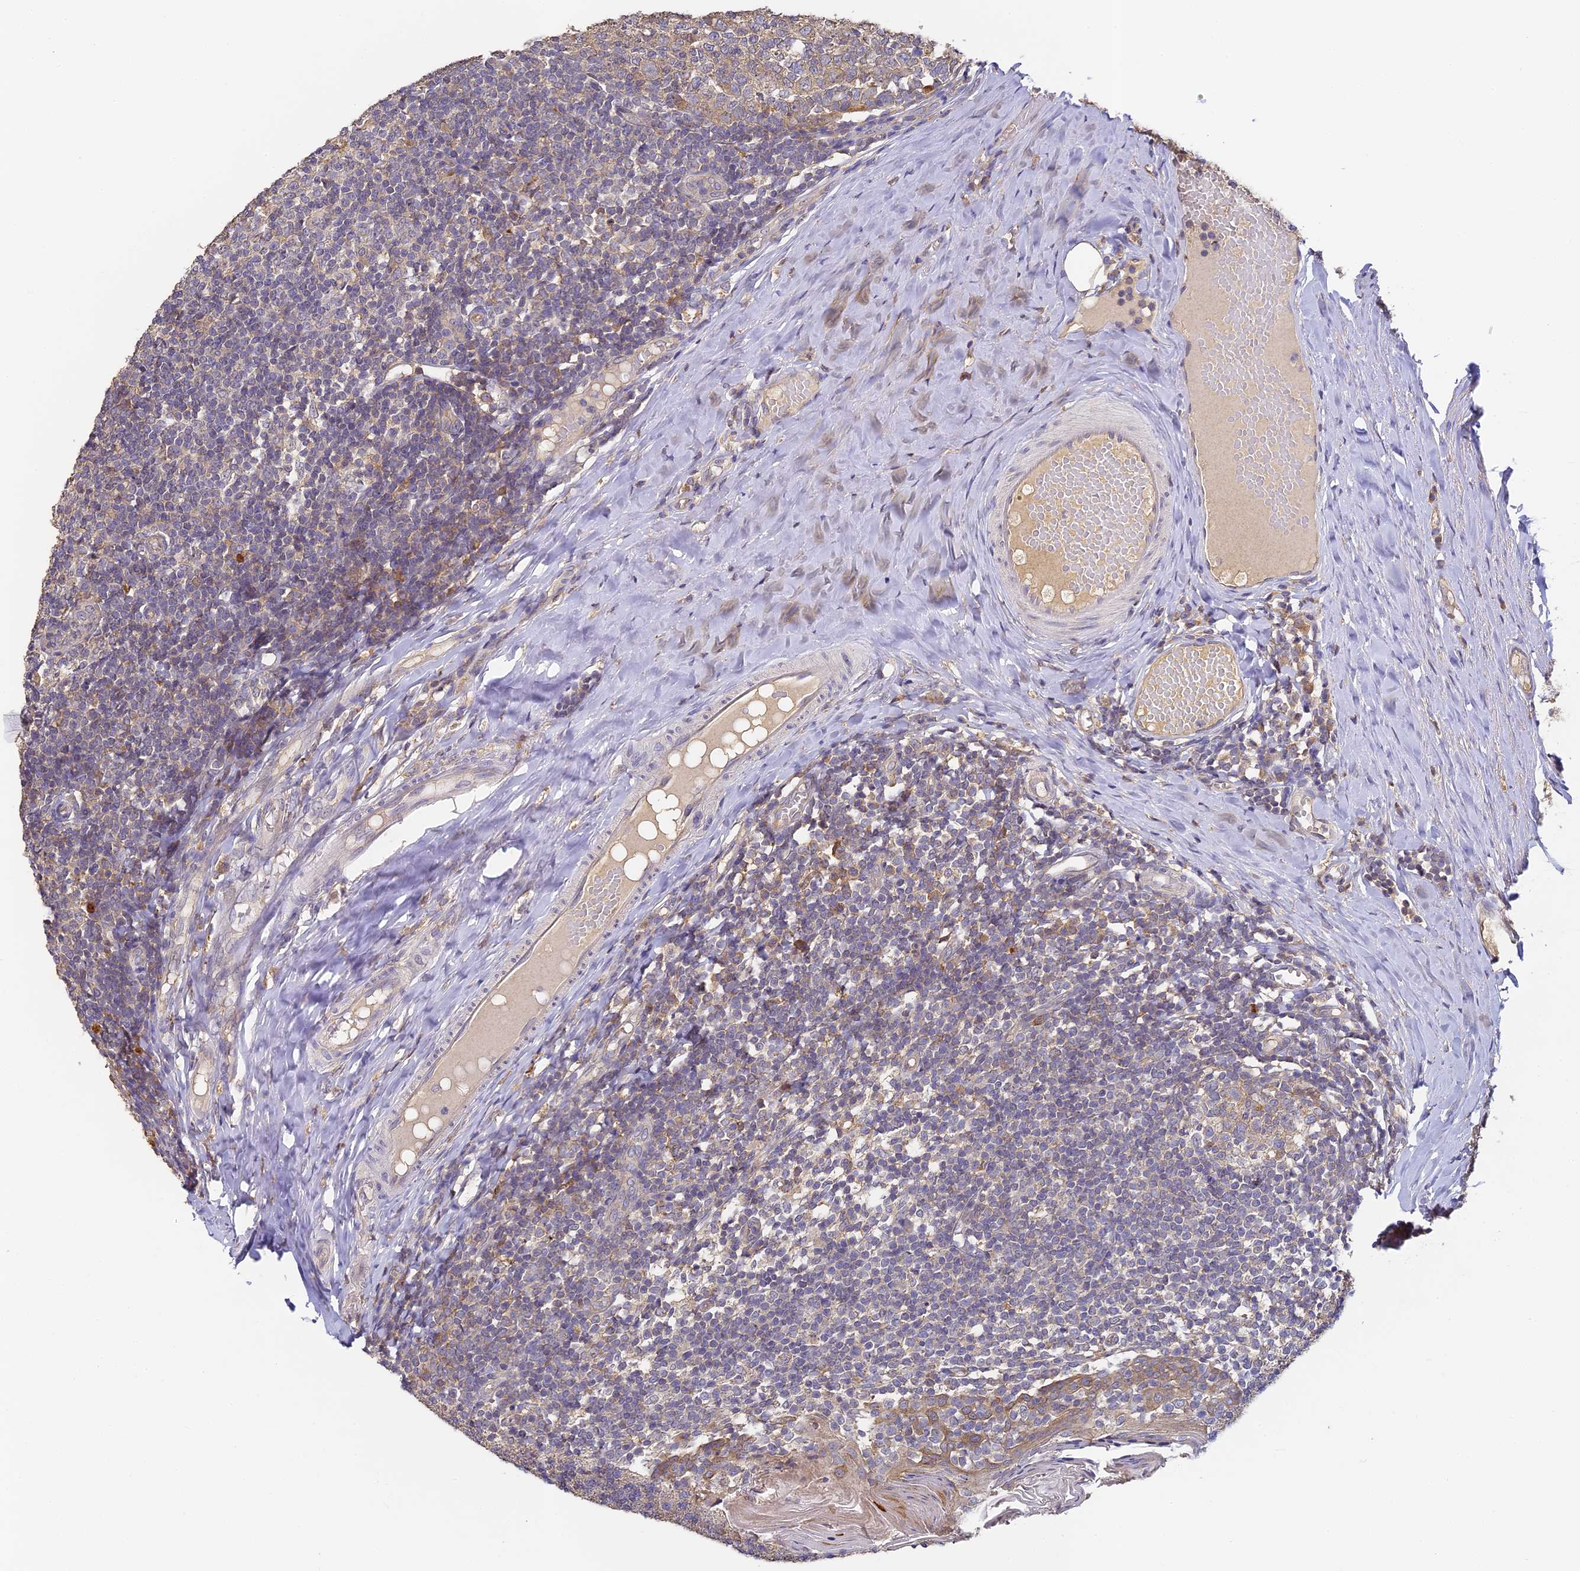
{"staining": {"intensity": "weak", "quantity": "25%-75%", "location": "cytoplasmic/membranous"}, "tissue": "tonsil", "cell_type": "Germinal center cells", "image_type": "normal", "snomed": [{"axis": "morphology", "description": "Normal tissue, NOS"}, {"axis": "topography", "description": "Tonsil"}], "caption": "Protein expression analysis of benign human tonsil reveals weak cytoplasmic/membranous staining in approximately 25%-75% of germinal center cells. (brown staining indicates protein expression, while blue staining denotes nuclei).", "gene": "YAE1", "patient": {"sex": "female", "age": 19}}